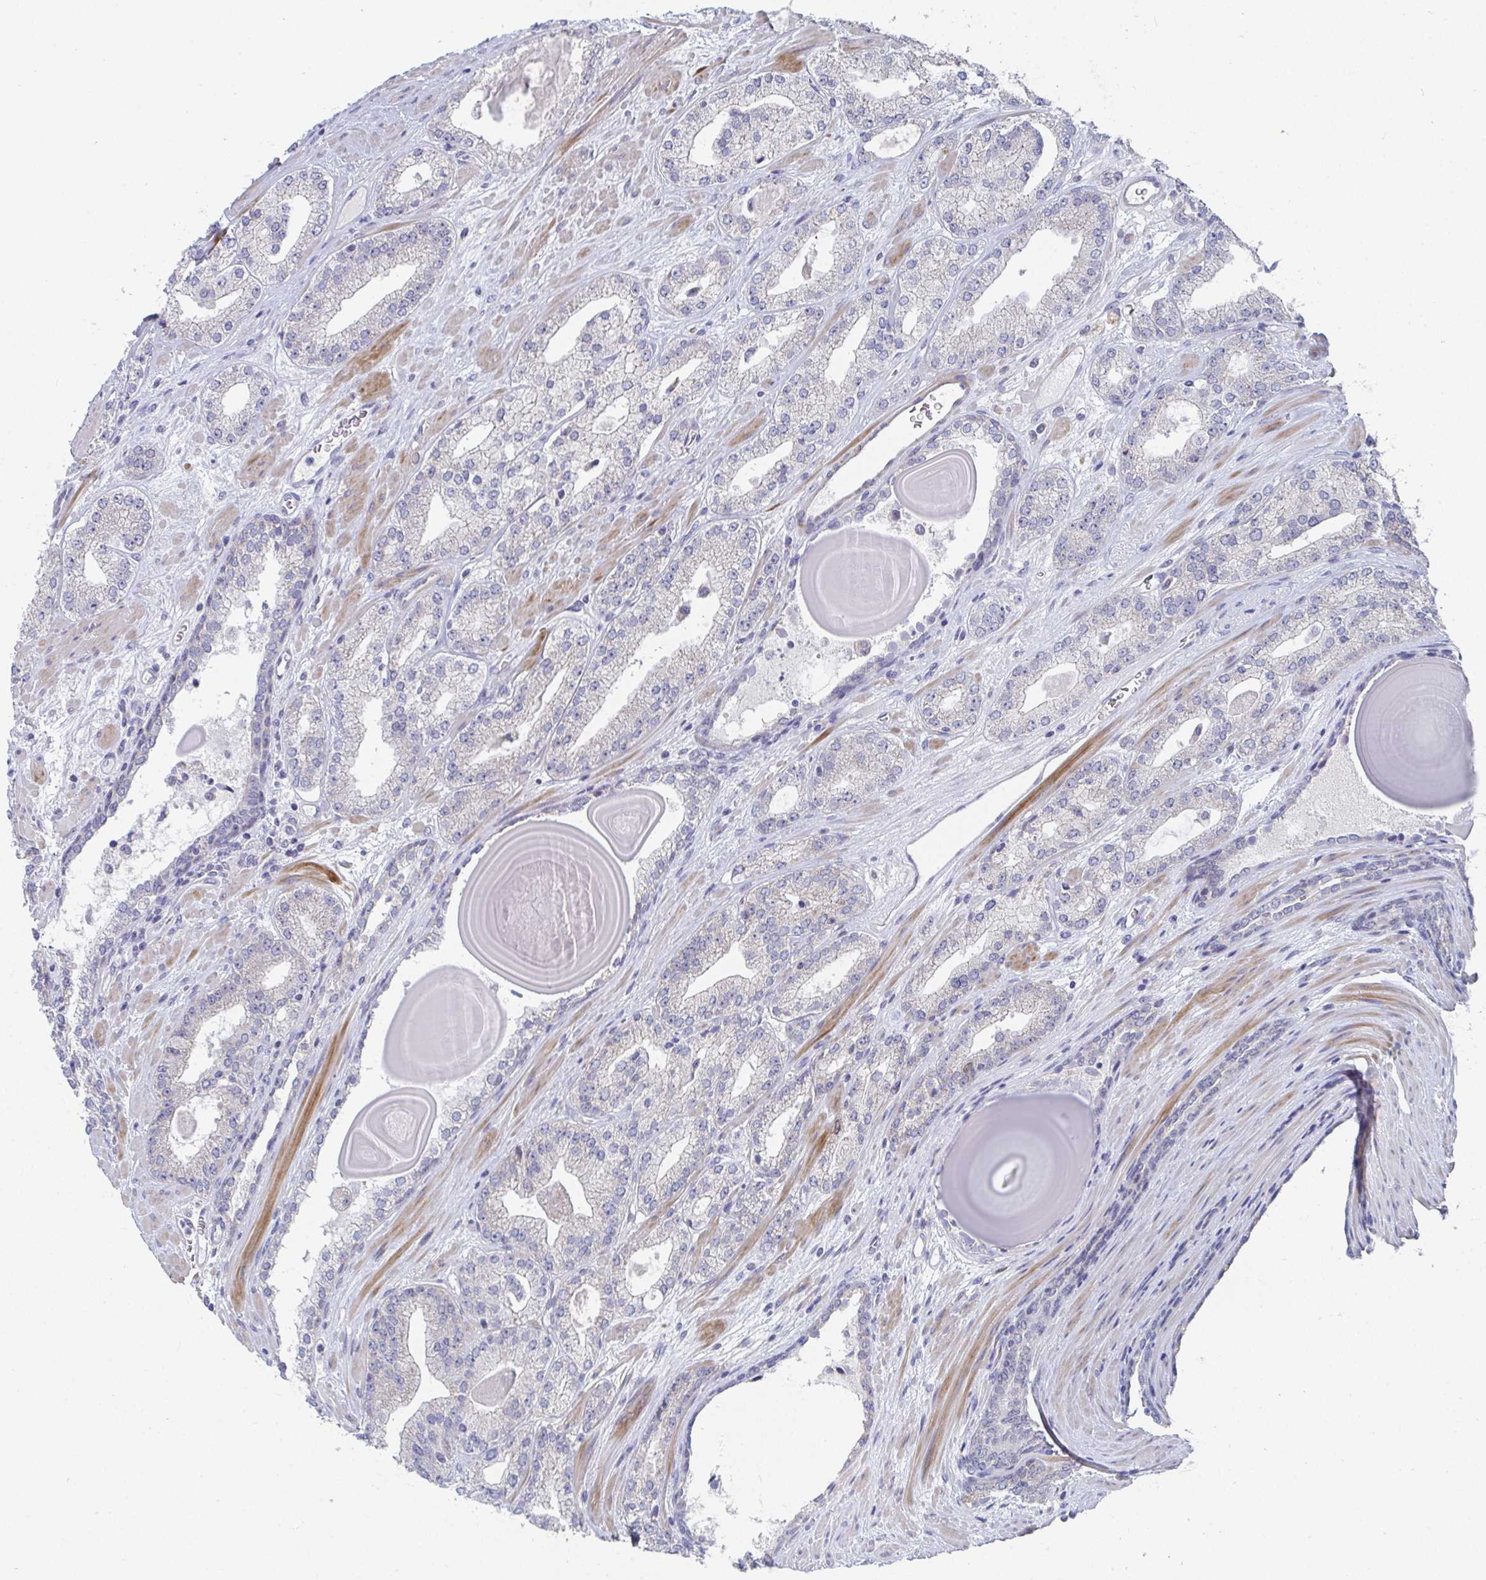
{"staining": {"intensity": "negative", "quantity": "none", "location": "none"}, "tissue": "prostate cancer", "cell_type": "Tumor cells", "image_type": "cancer", "snomed": [{"axis": "morphology", "description": "Adenocarcinoma, High grade"}, {"axis": "topography", "description": "Prostate"}], "caption": "IHC of adenocarcinoma (high-grade) (prostate) demonstrates no staining in tumor cells.", "gene": "ATP5F1C", "patient": {"sex": "male", "age": 64}}